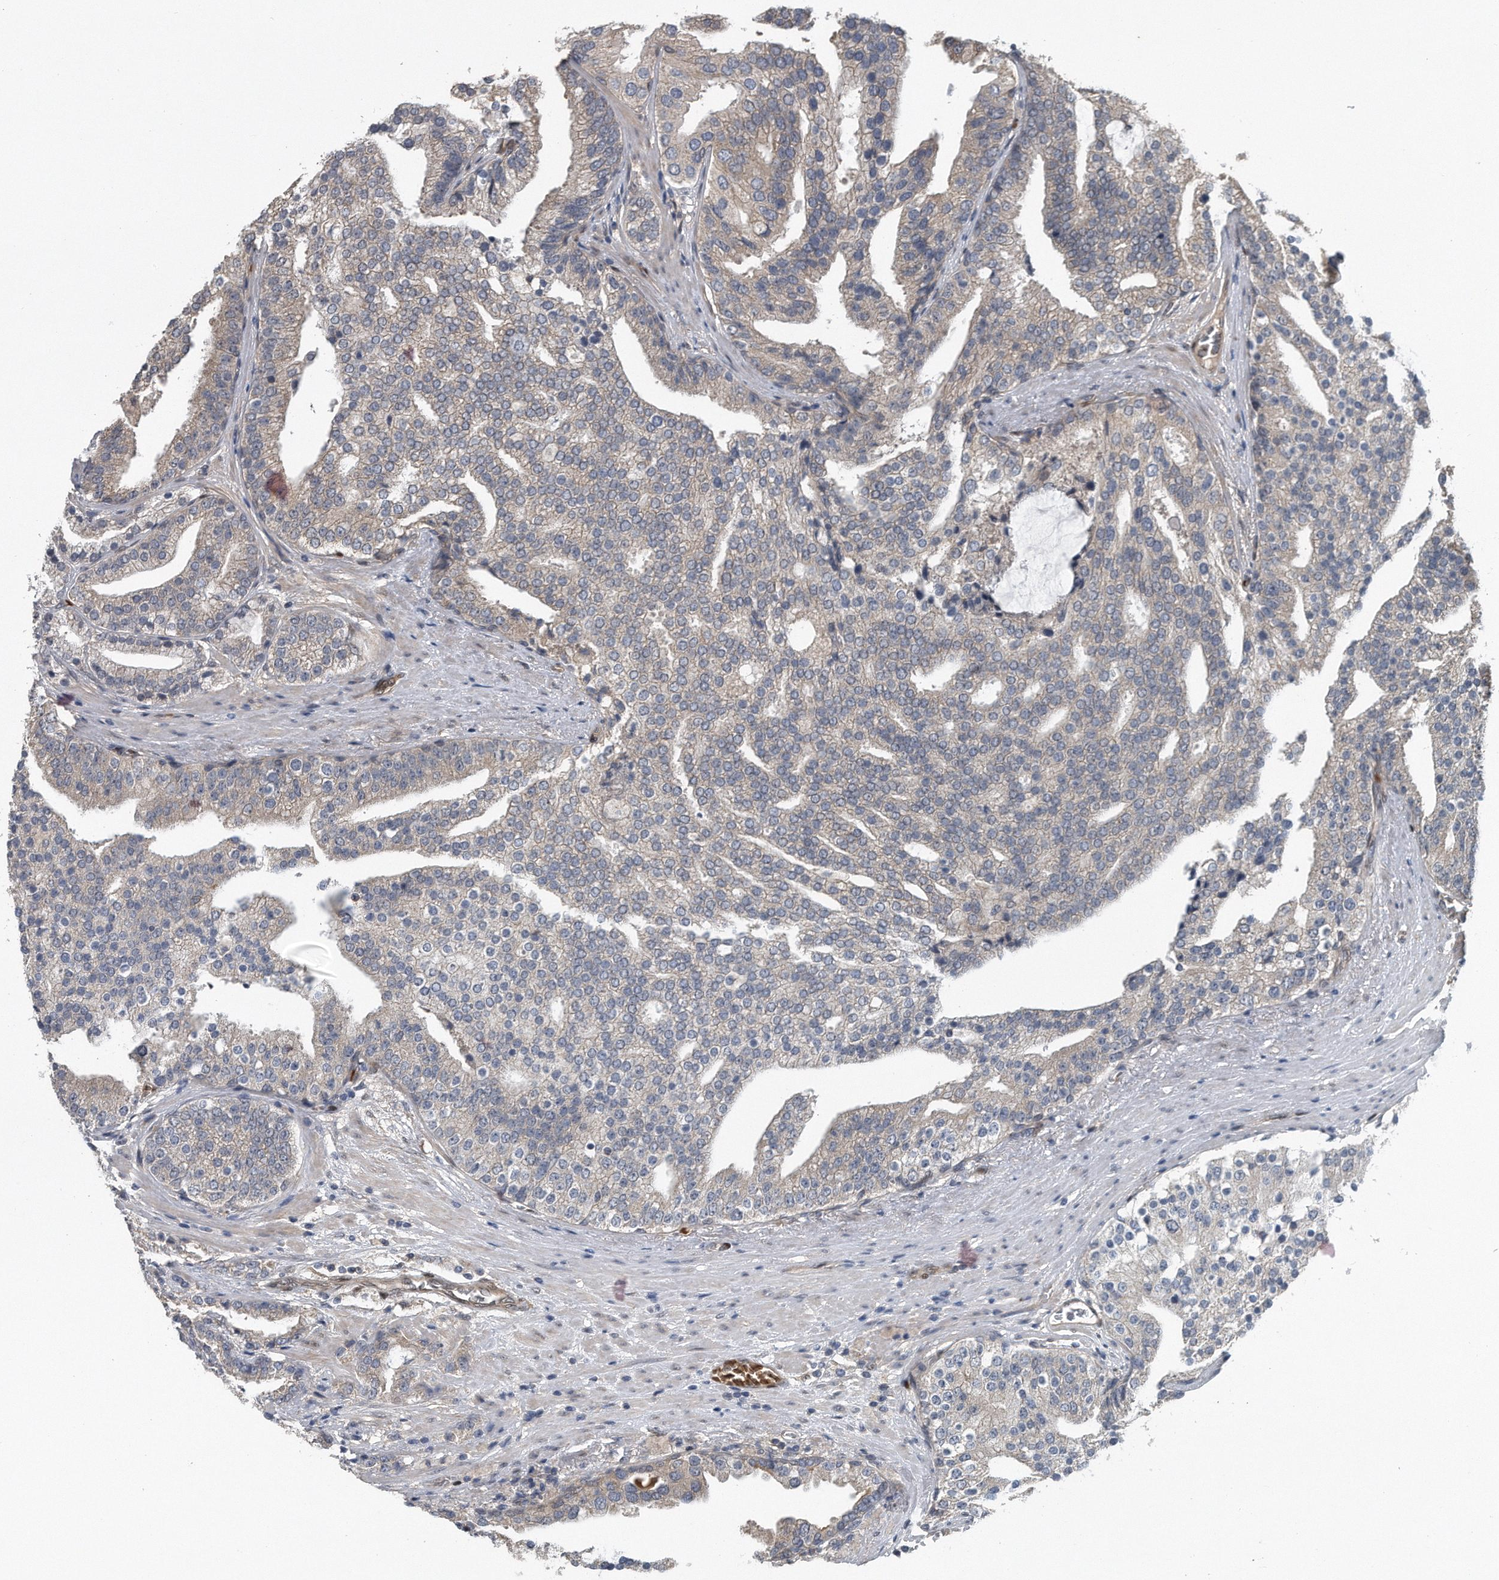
{"staining": {"intensity": "negative", "quantity": "none", "location": "none"}, "tissue": "prostate cancer", "cell_type": "Tumor cells", "image_type": "cancer", "snomed": [{"axis": "morphology", "description": "Adenocarcinoma, Low grade"}, {"axis": "topography", "description": "Prostate"}], "caption": "An image of human adenocarcinoma (low-grade) (prostate) is negative for staining in tumor cells.", "gene": "ZNF79", "patient": {"sex": "male", "age": 67}}